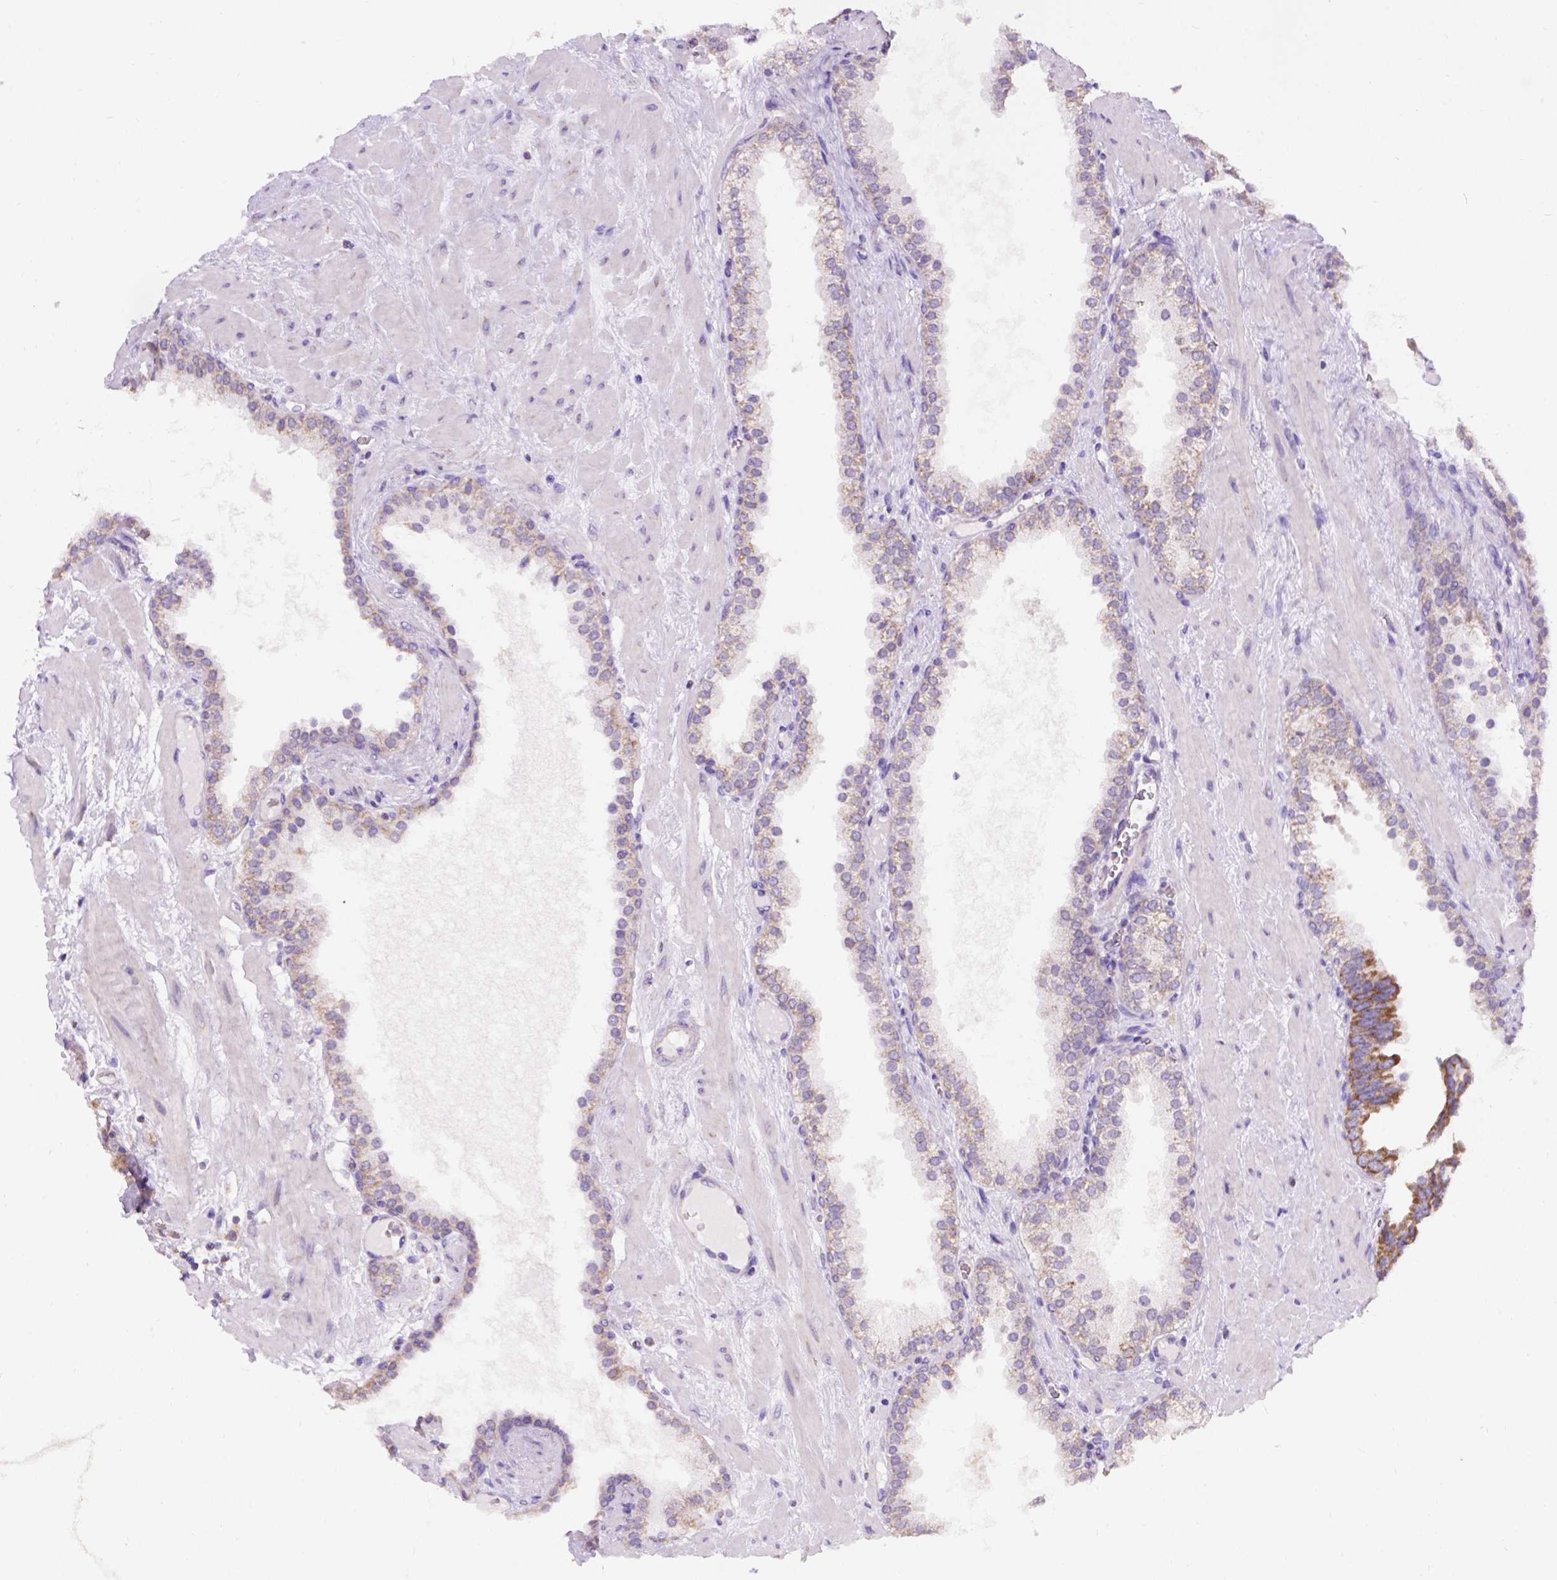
{"staining": {"intensity": "moderate", "quantity": ">75%", "location": "cytoplasmic/membranous"}, "tissue": "prostate cancer", "cell_type": "Tumor cells", "image_type": "cancer", "snomed": [{"axis": "morphology", "description": "Adenocarcinoma, Low grade"}, {"axis": "topography", "description": "Prostate"}], "caption": "A brown stain highlights moderate cytoplasmic/membranous positivity of a protein in human low-grade adenocarcinoma (prostate) tumor cells. (brown staining indicates protein expression, while blue staining denotes nuclei).", "gene": "L2HGDH", "patient": {"sex": "male", "age": 62}}